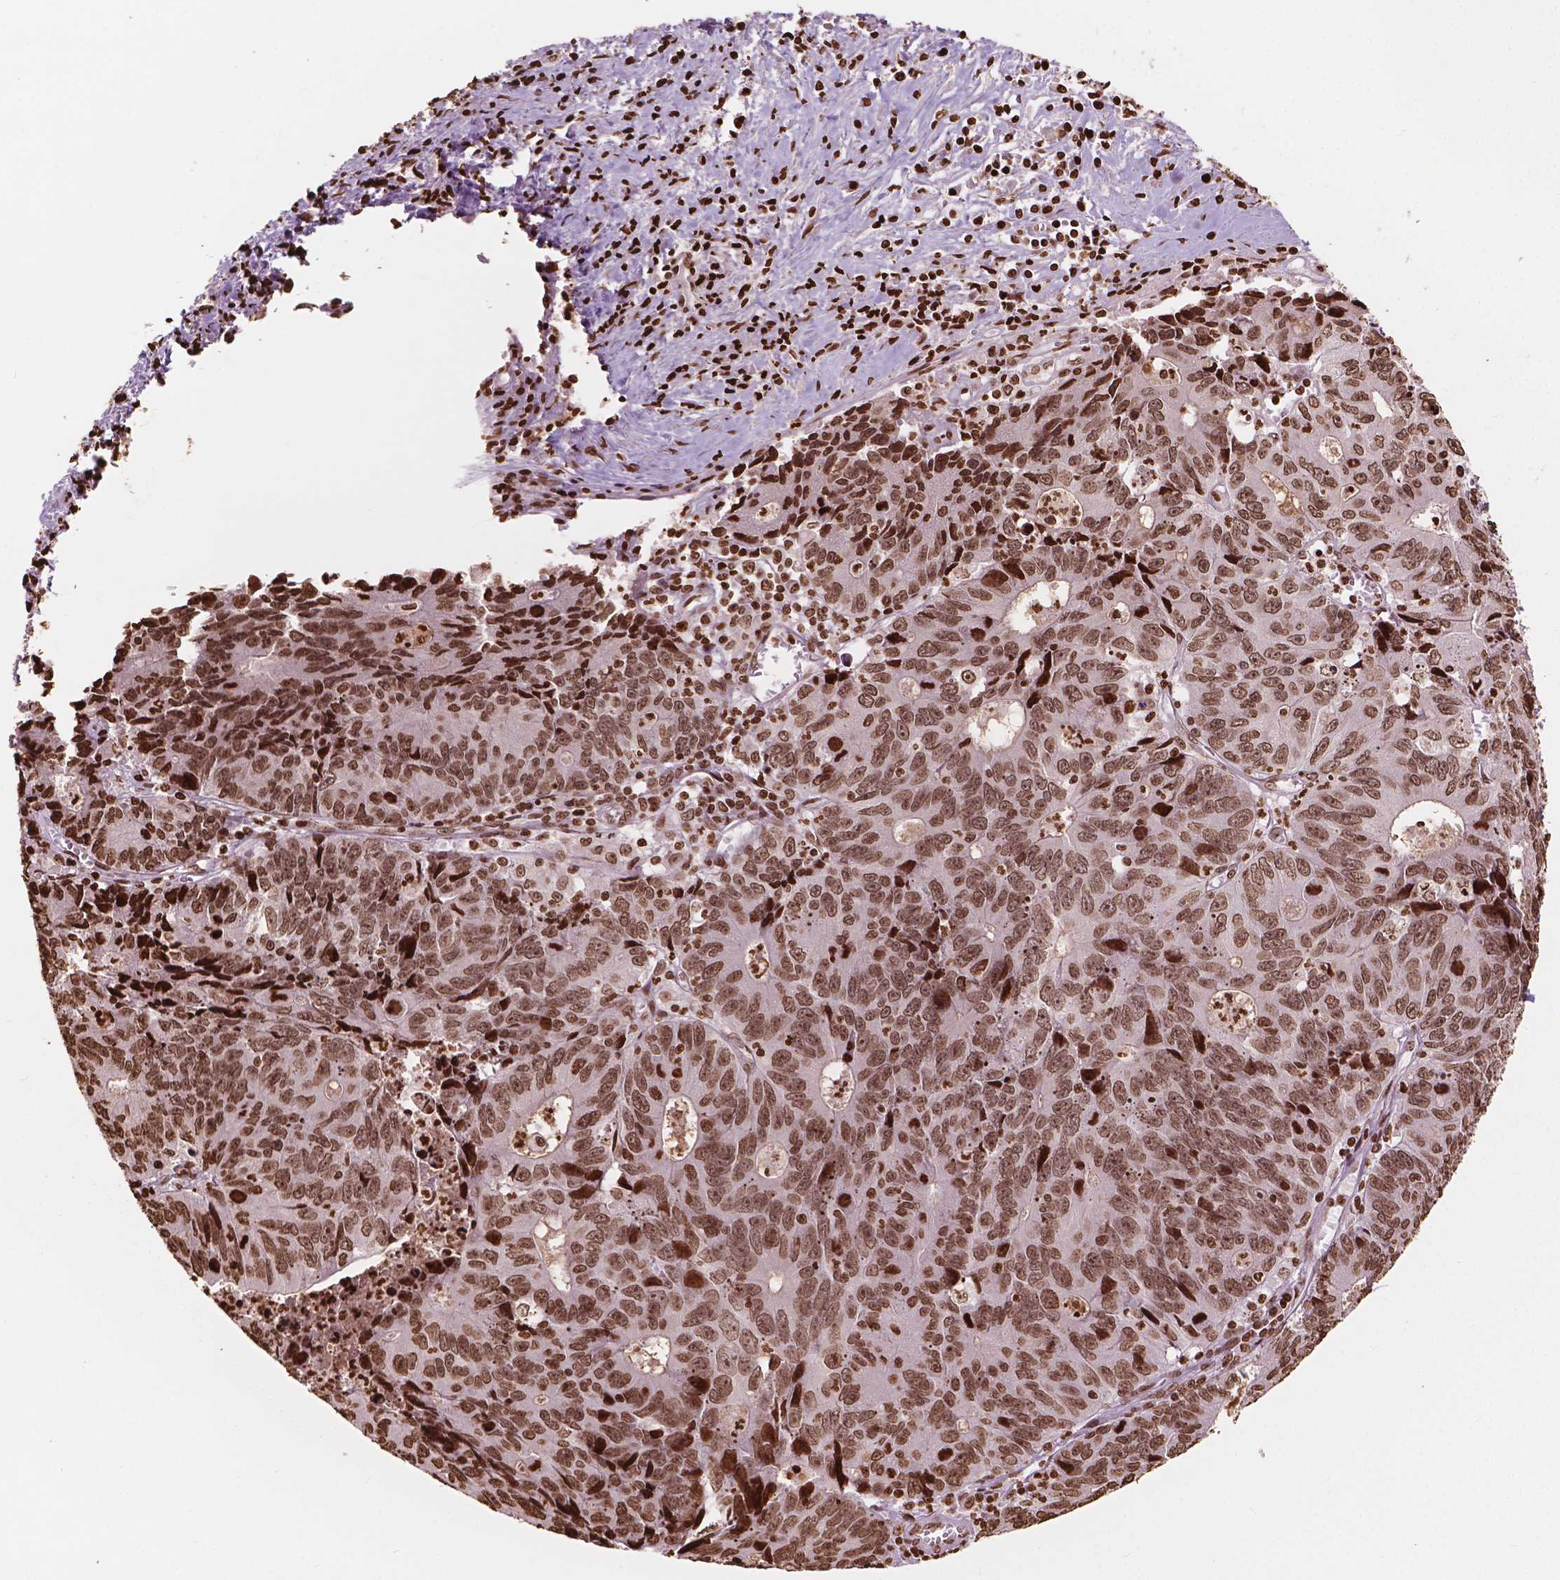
{"staining": {"intensity": "strong", "quantity": ">75%", "location": "nuclear"}, "tissue": "liver cancer", "cell_type": "Tumor cells", "image_type": "cancer", "snomed": [{"axis": "morphology", "description": "Cholangiocarcinoma"}, {"axis": "topography", "description": "Liver"}], "caption": "Protein expression analysis of liver cancer reveals strong nuclear expression in about >75% of tumor cells.", "gene": "H3C7", "patient": {"sex": "male", "age": 65}}